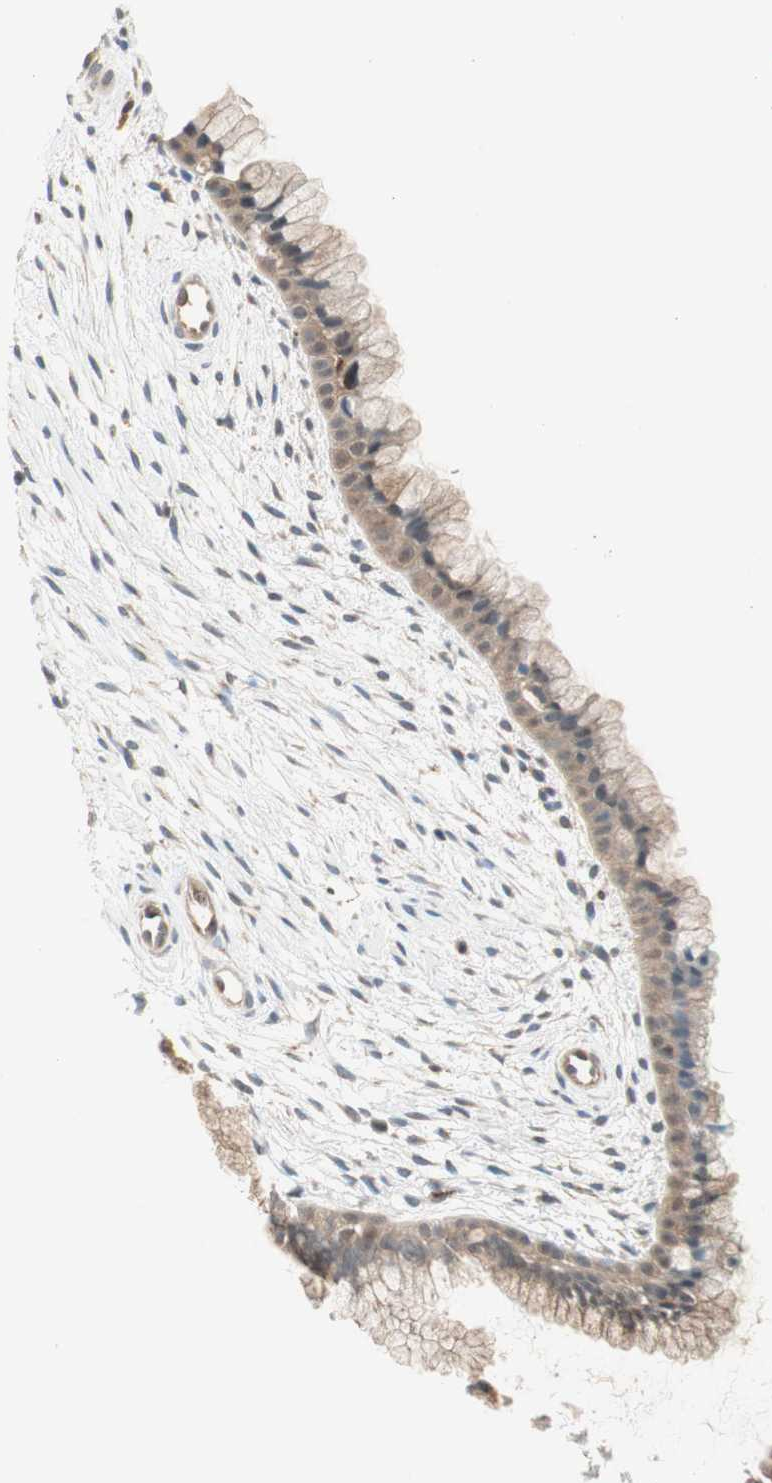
{"staining": {"intensity": "moderate", "quantity": "<25%", "location": "cytoplasmic/membranous,nuclear"}, "tissue": "cervix", "cell_type": "Glandular cells", "image_type": "normal", "snomed": [{"axis": "morphology", "description": "Normal tissue, NOS"}, {"axis": "topography", "description": "Cervix"}], "caption": "Immunohistochemical staining of benign human cervix shows low levels of moderate cytoplasmic/membranous,nuclear expression in approximately <25% of glandular cells. The staining was performed using DAB to visualize the protein expression in brown, while the nuclei were stained in blue with hematoxylin (Magnification: 20x).", "gene": "GALT", "patient": {"sex": "female", "age": 39}}